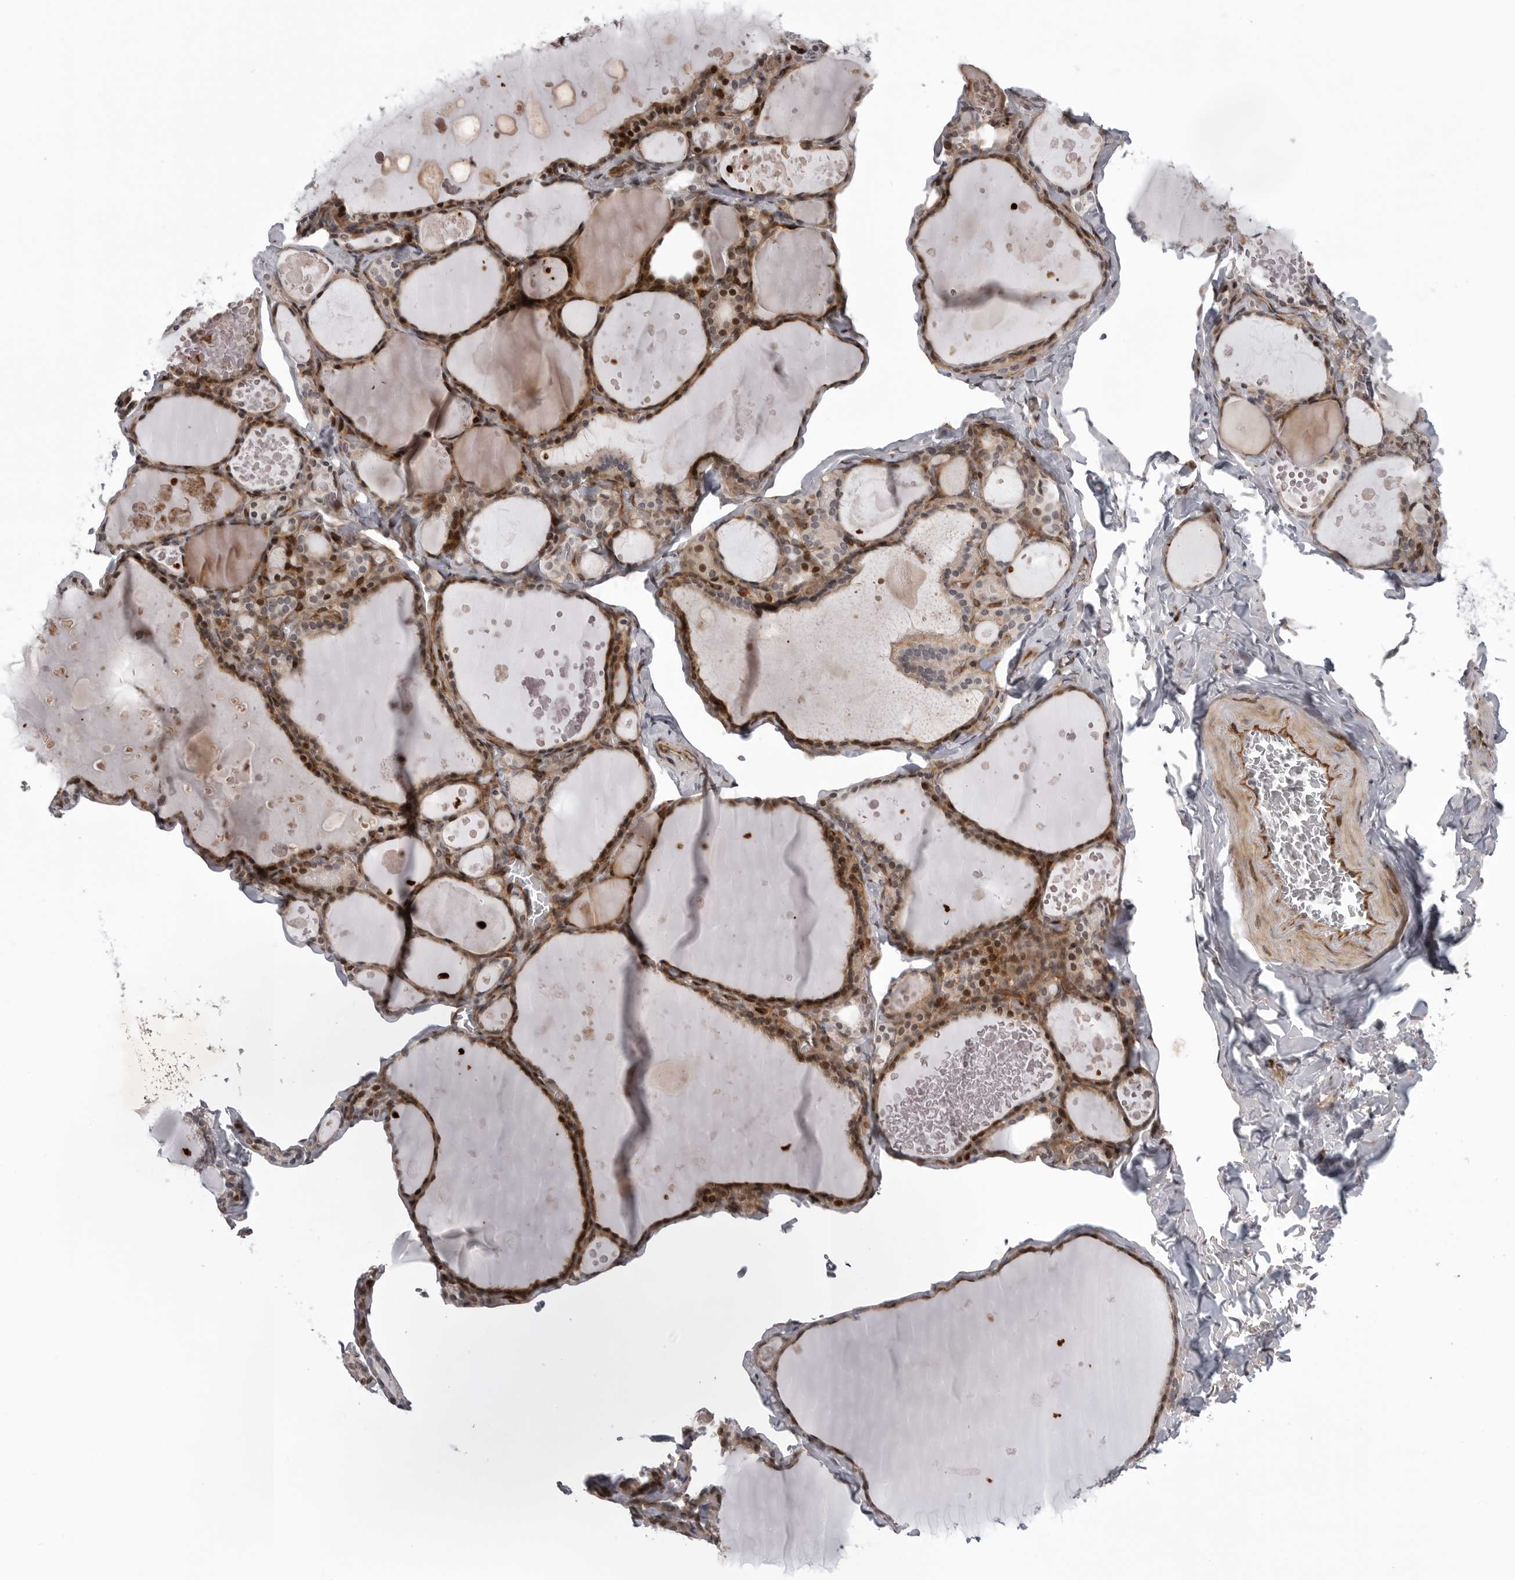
{"staining": {"intensity": "moderate", "quantity": ">75%", "location": "cytoplasmic/membranous,nuclear"}, "tissue": "thyroid gland", "cell_type": "Glandular cells", "image_type": "normal", "snomed": [{"axis": "morphology", "description": "Normal tissue, NOS"}, {"axis": "topography", "description": "Thyroid gland"}], "caption": "Immunohistochemical staining of benign human thyroid gland exhibits medium levels of moderate cytoplasmic/membranous,nuclear staining in about >75% of glandular cells. (DAB (3,3'-diaminobenzidine) IHC with brightfield microscopy, high magnification).", "gene": "ABL1", "patient": {"sex": "male", "age": 56}}